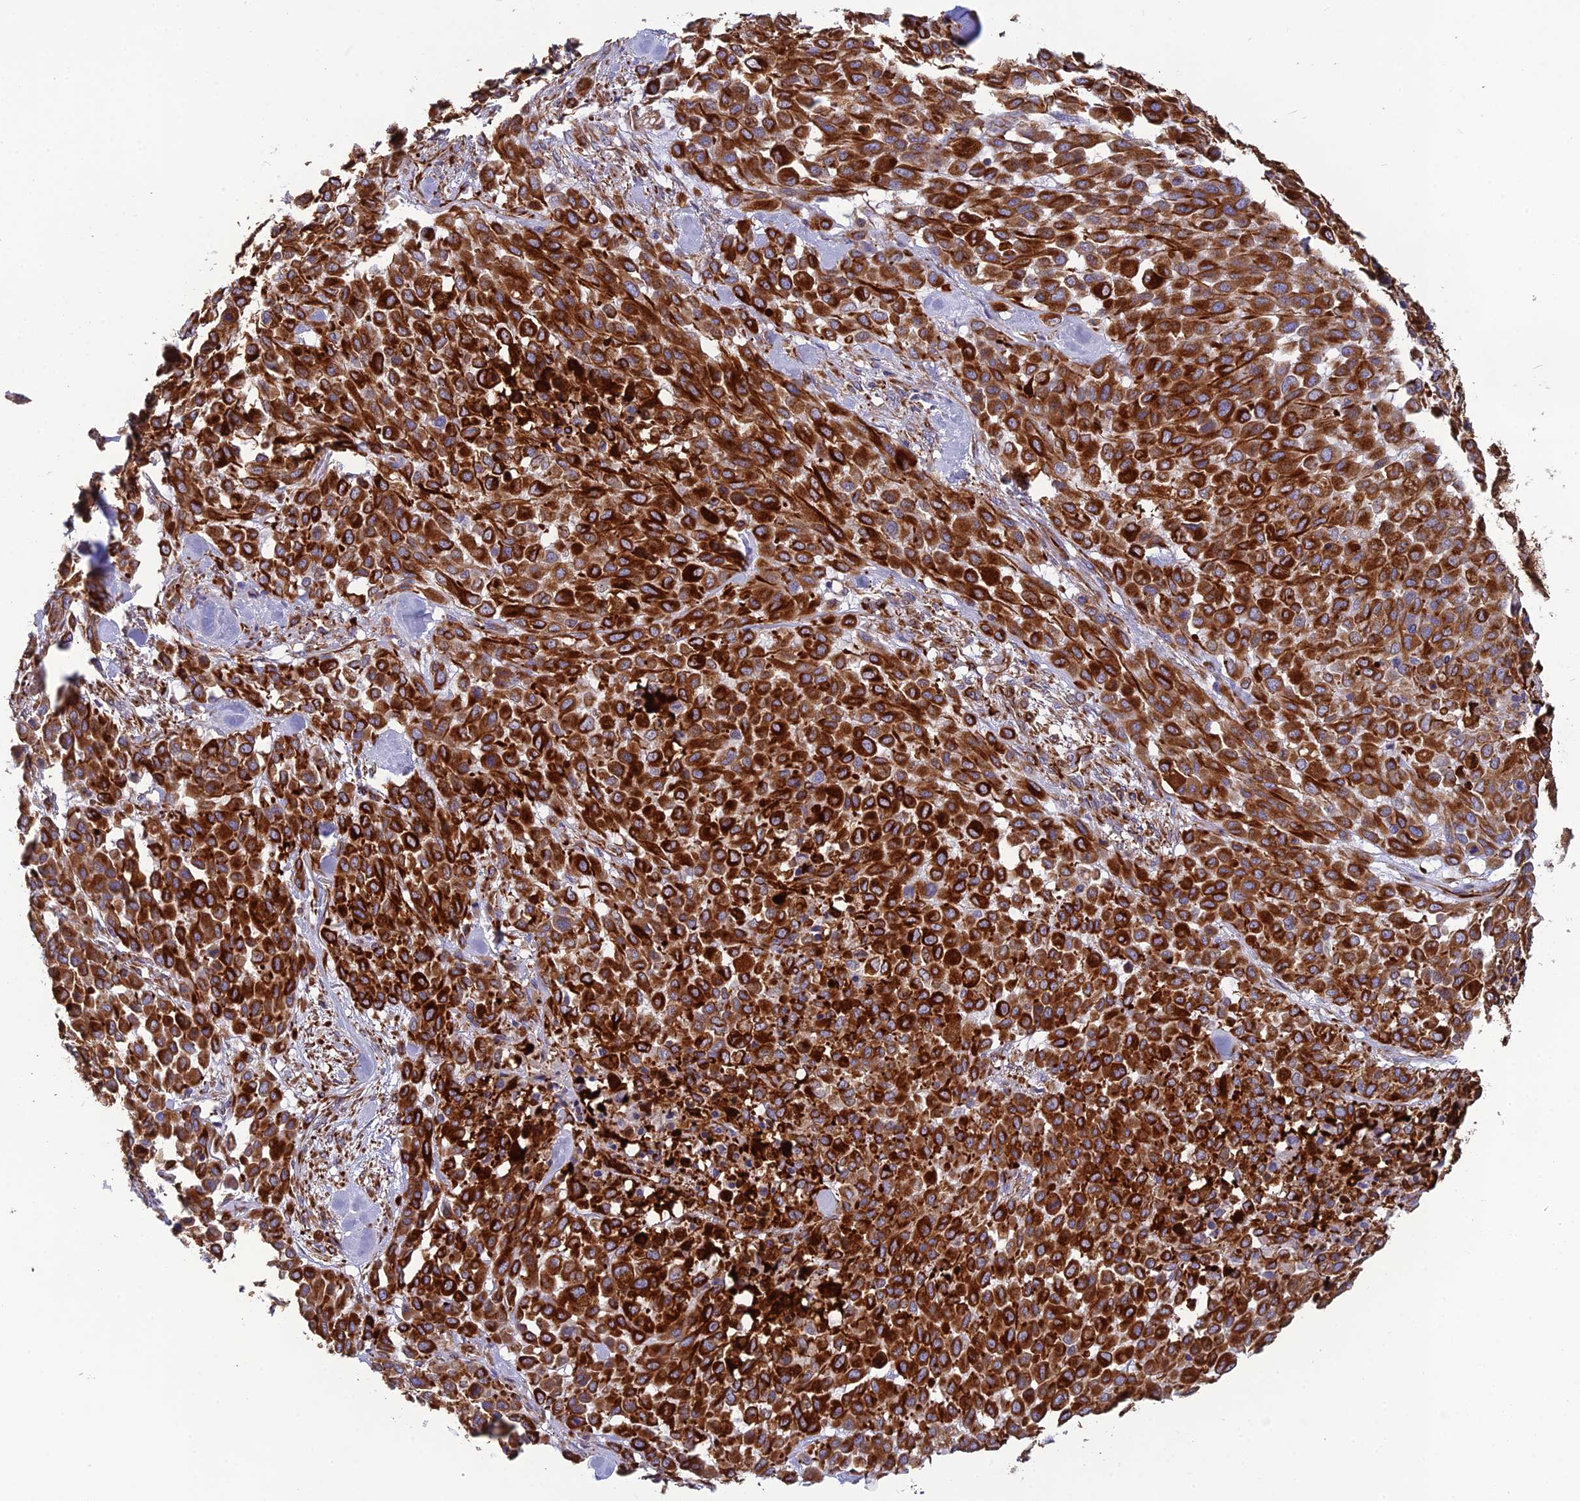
{"staining": {"intensity": "strong", "quantity": ">75%", "location": "cytoplasmic/membranous"}, "tissue": "melanoma", "cell_type": "Tumor cells", "image_type": "cancer", "snomed": [{"axis": "morphology", "description": "Malignant melanoma, Metastatic site"}, {"axis": "topography", "description": "Skin"}], "caption": "Melanoma stained for a protein displays strong cytoplasmic/membranous positivity in tumor cells.", "gene": "FBXL20", "patient": {"sex": "female", "age": 81}}